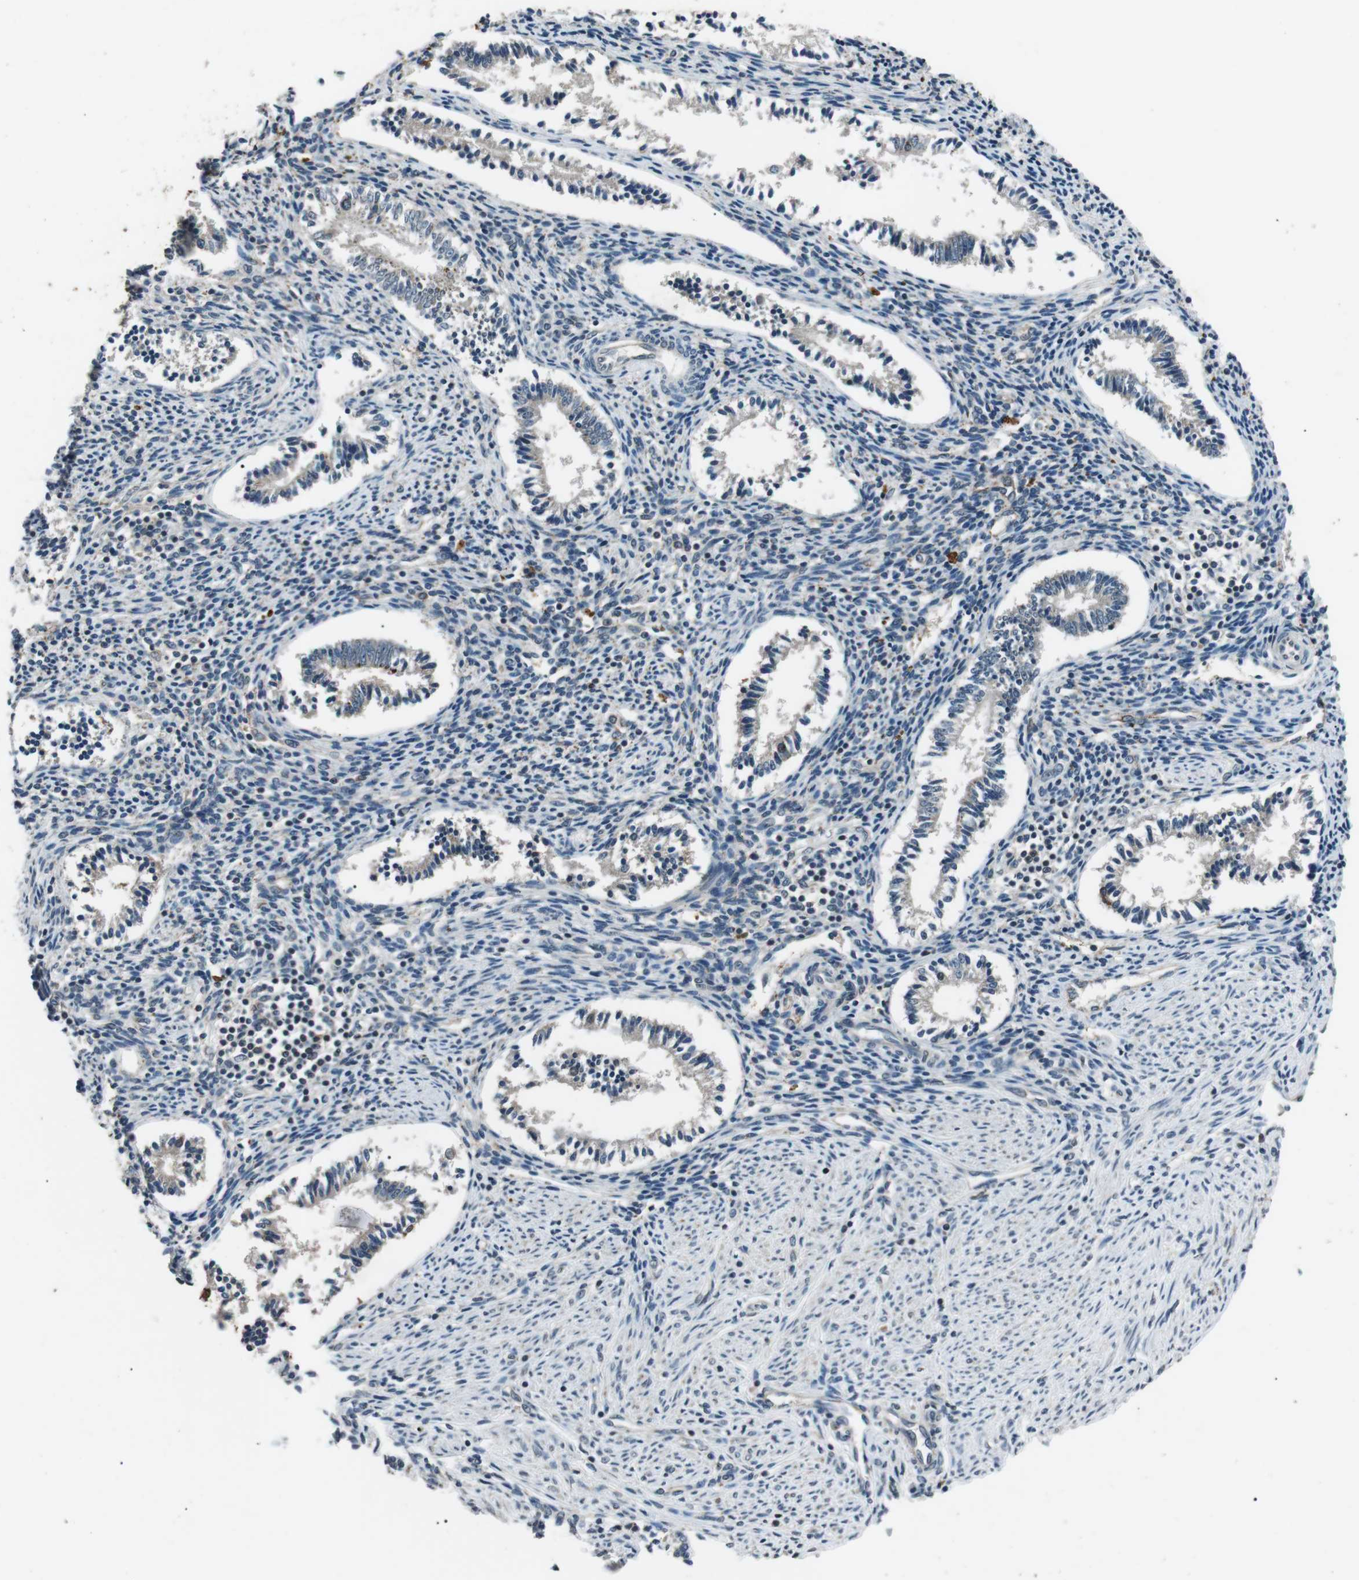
{"staining": {"intensity": "negative", "quantity": "none", "location": "none"}, "tissue": "endometrium", "cell_type": "Cells in endometrial stroma", "image_type": "normal", "snomed": [{"axis": "morphology", "description": "Normal tissue, NOS"}, {"axis": "topography", "description": "Endometrium"}], "caption": "High power microscopy photomicrograph of an immunohistochemistry histopathology image of unremarkable endometrium, revealing no significant expression in cells in endometrial stroma.", "gene": "NEK7", "patient": {"sex": "female", "age": 42}}